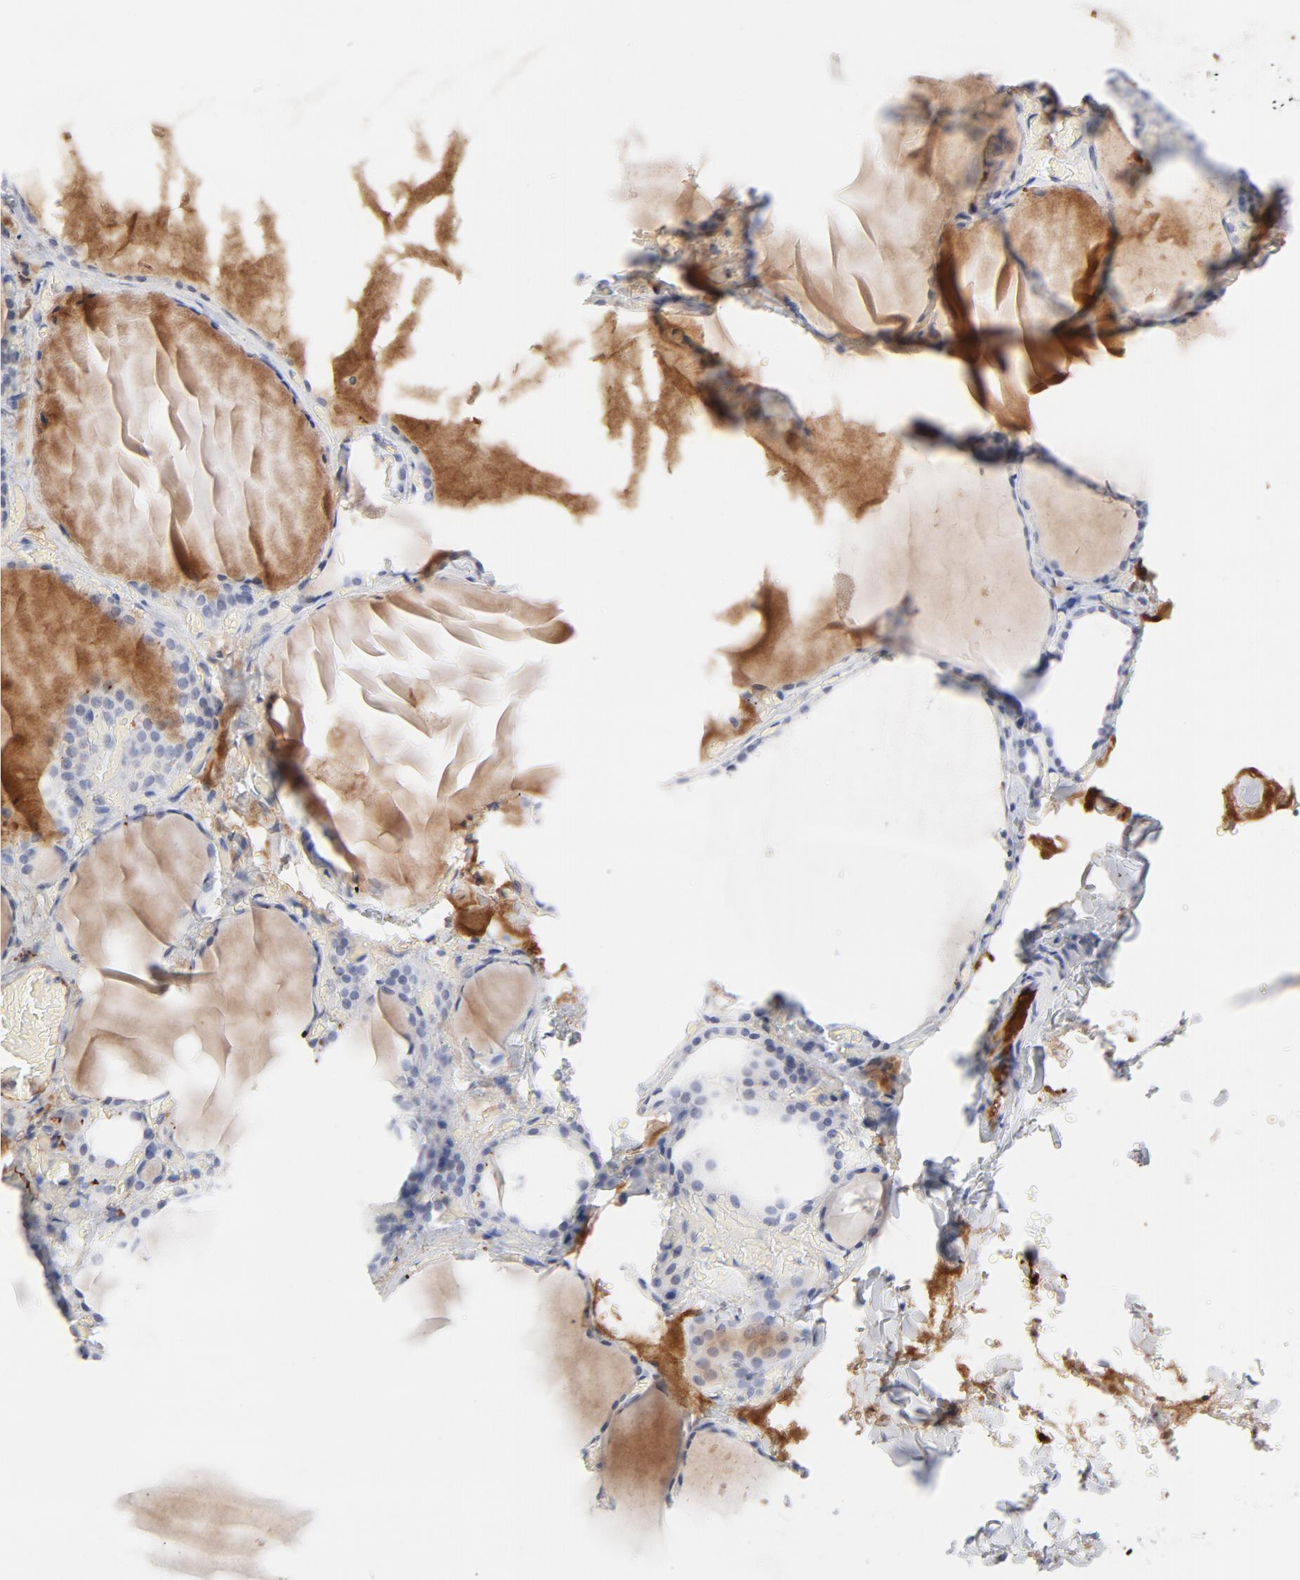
{"staining": {"intensity": "negative", "quantity": "none", "location": "none"}, "tissue": "thyroid gland", "cell_type": "Glandular cells", "image_type": "normal", "snomed": [{"axis": "morphology", "description": "Normal tissue, NOS"}, {"axis": "topography", "description": "Thyroid gland"}], "caption": "High power microscopy image of an IHC photomicrograph of benign thyroid gland, revealing no significant expression in glandular cells. The staining is performed using DAB (3,3'-diaminobenzidine) brown chromogen with nuclei counter-stained in using hematoxylin.", "gene": "PLAT", "patient": {"sex": "female", "age": 22}}